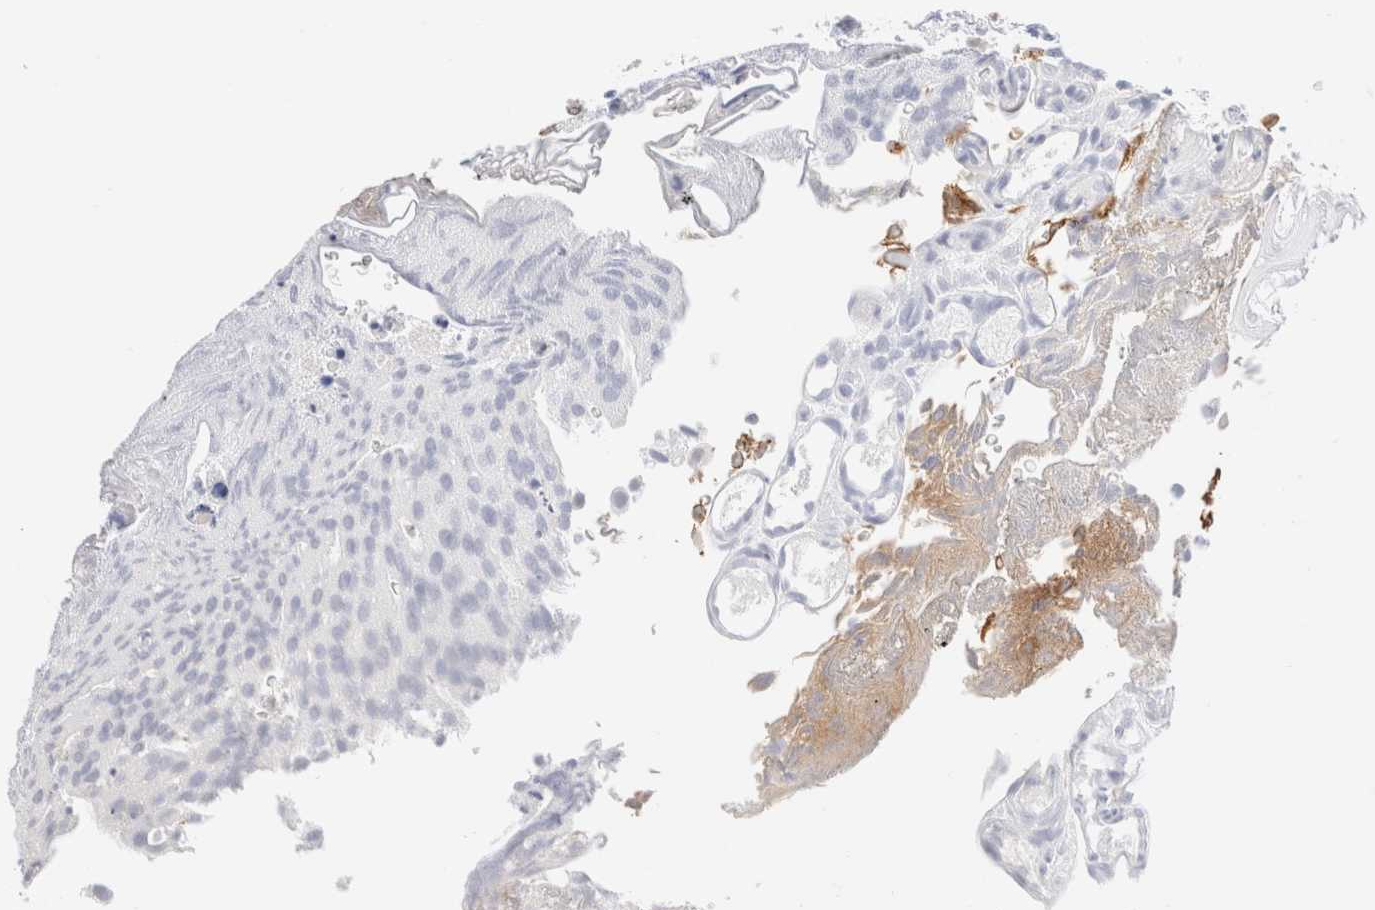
{"staining": {"intensity": "strong", "quantity": "<25%", "location": "cytoplasmic/membranous"}, "tissue": "urothelial cancer", "cell_type": "Tumor cells", "image_type": "cancer", "snomed": [{"axis": "morphology", "description": "Urothelial carcinoma, Low grade"}, {"axis": "topography", "description": "Urinary bladder"}], "caption": "Immunohistochemistry (IHC) photomicrograph of human low-grade urothelial carcinoma stained for a protein (brown), which demonstrates medium levels of strong cytoplasmic/membranous expression in about <25% of tumor cells.", "gene": "KRT15", "patient": {"sex": "male", "age": 78}}